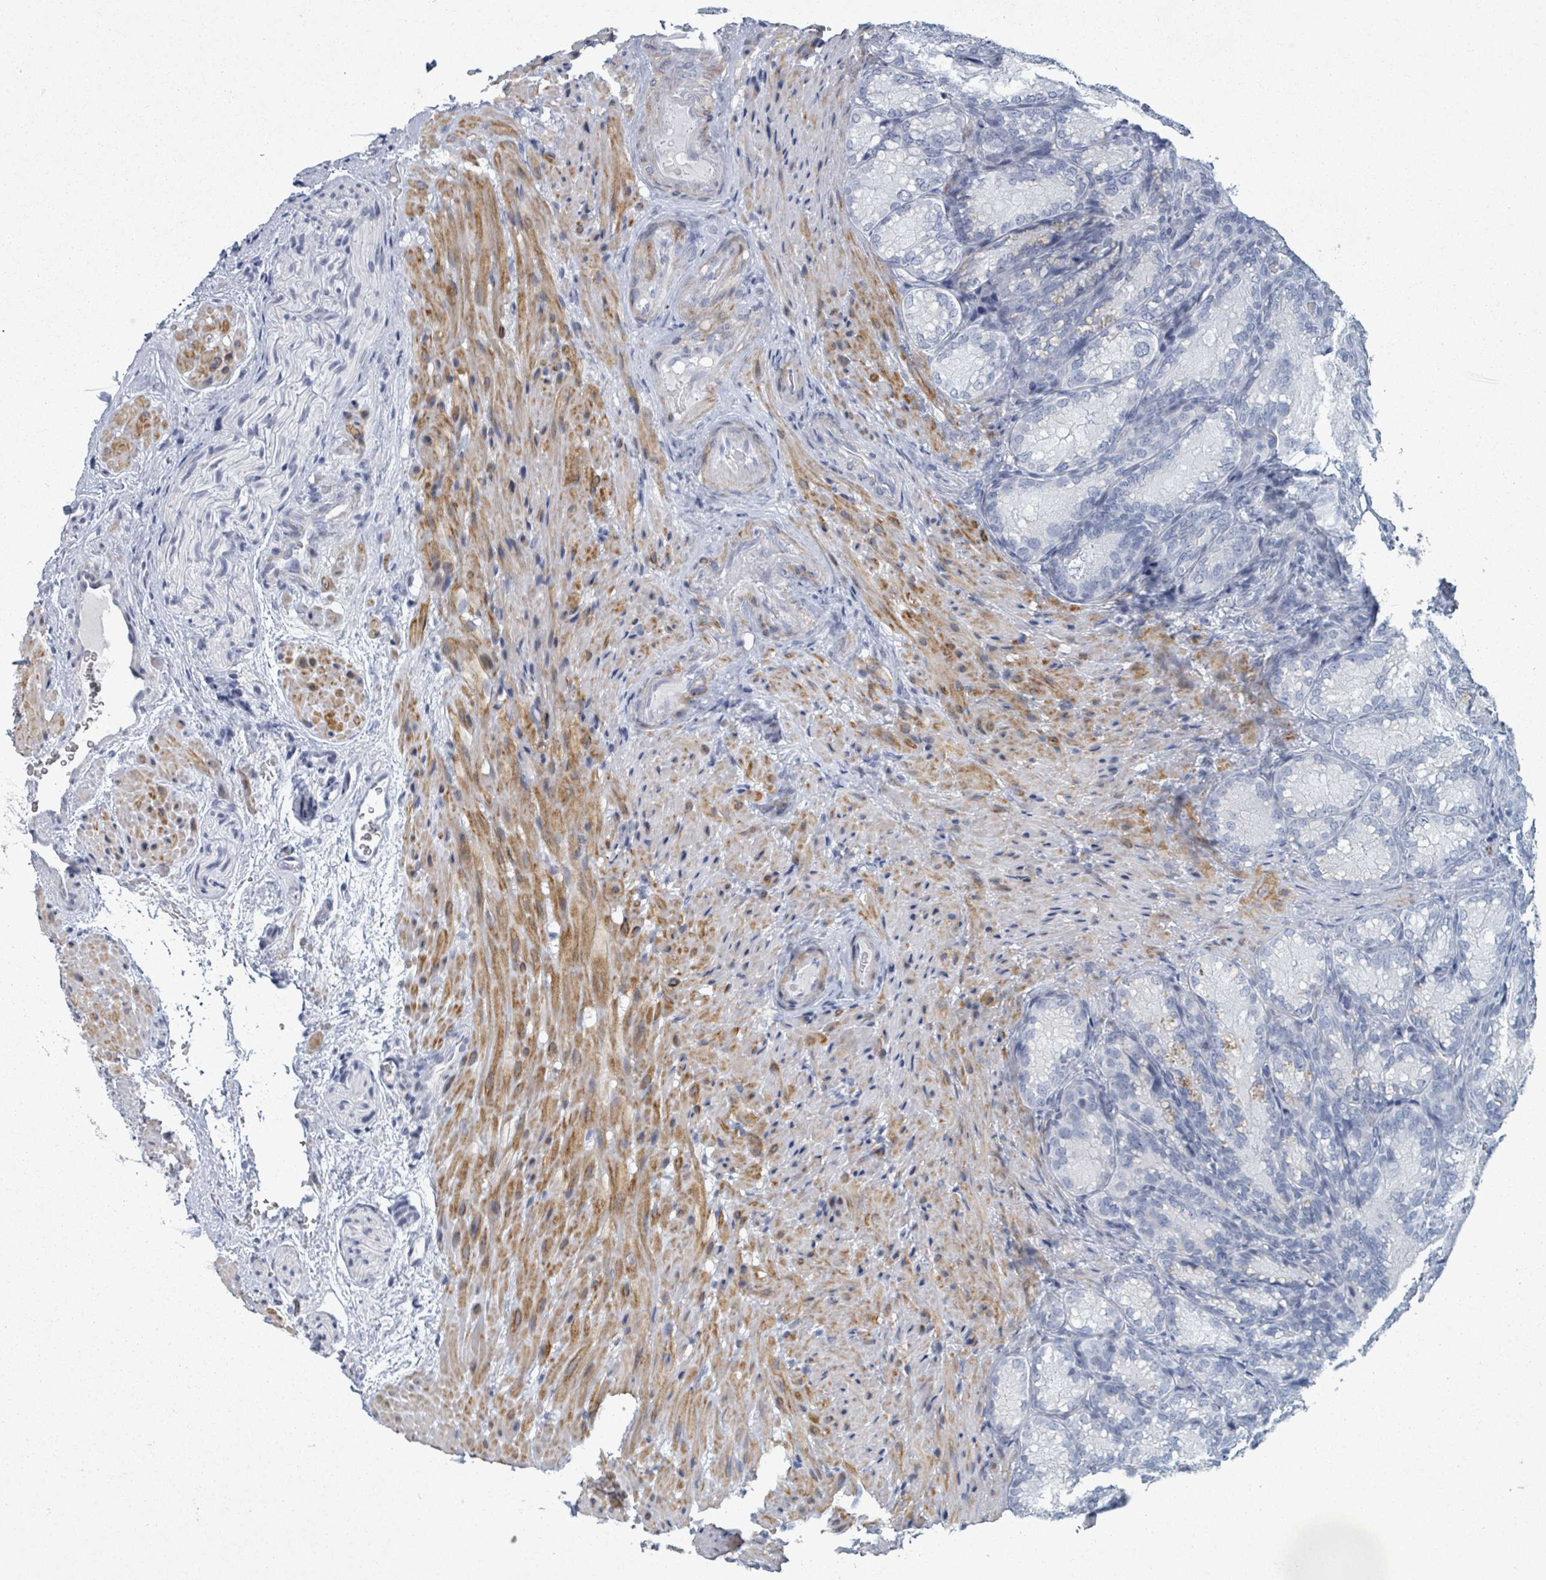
{"staining": {"intensity": "negative", "quantity": "none", "location": "none"}, "tissue": "seminal vesicle", "cell_type": "Glandular cells", "image_type": "normal", "snomed": [{"axis": "morphology", "description": "Normal tissue, NOS"}, {"axis": "topography", "description": "Seminal veicle"}], "caption": "There is no significant positivity in glandular cells of seminal vesicle.", "gene": "ZNF771", "patient": {"sex": "male", "age": 58}}